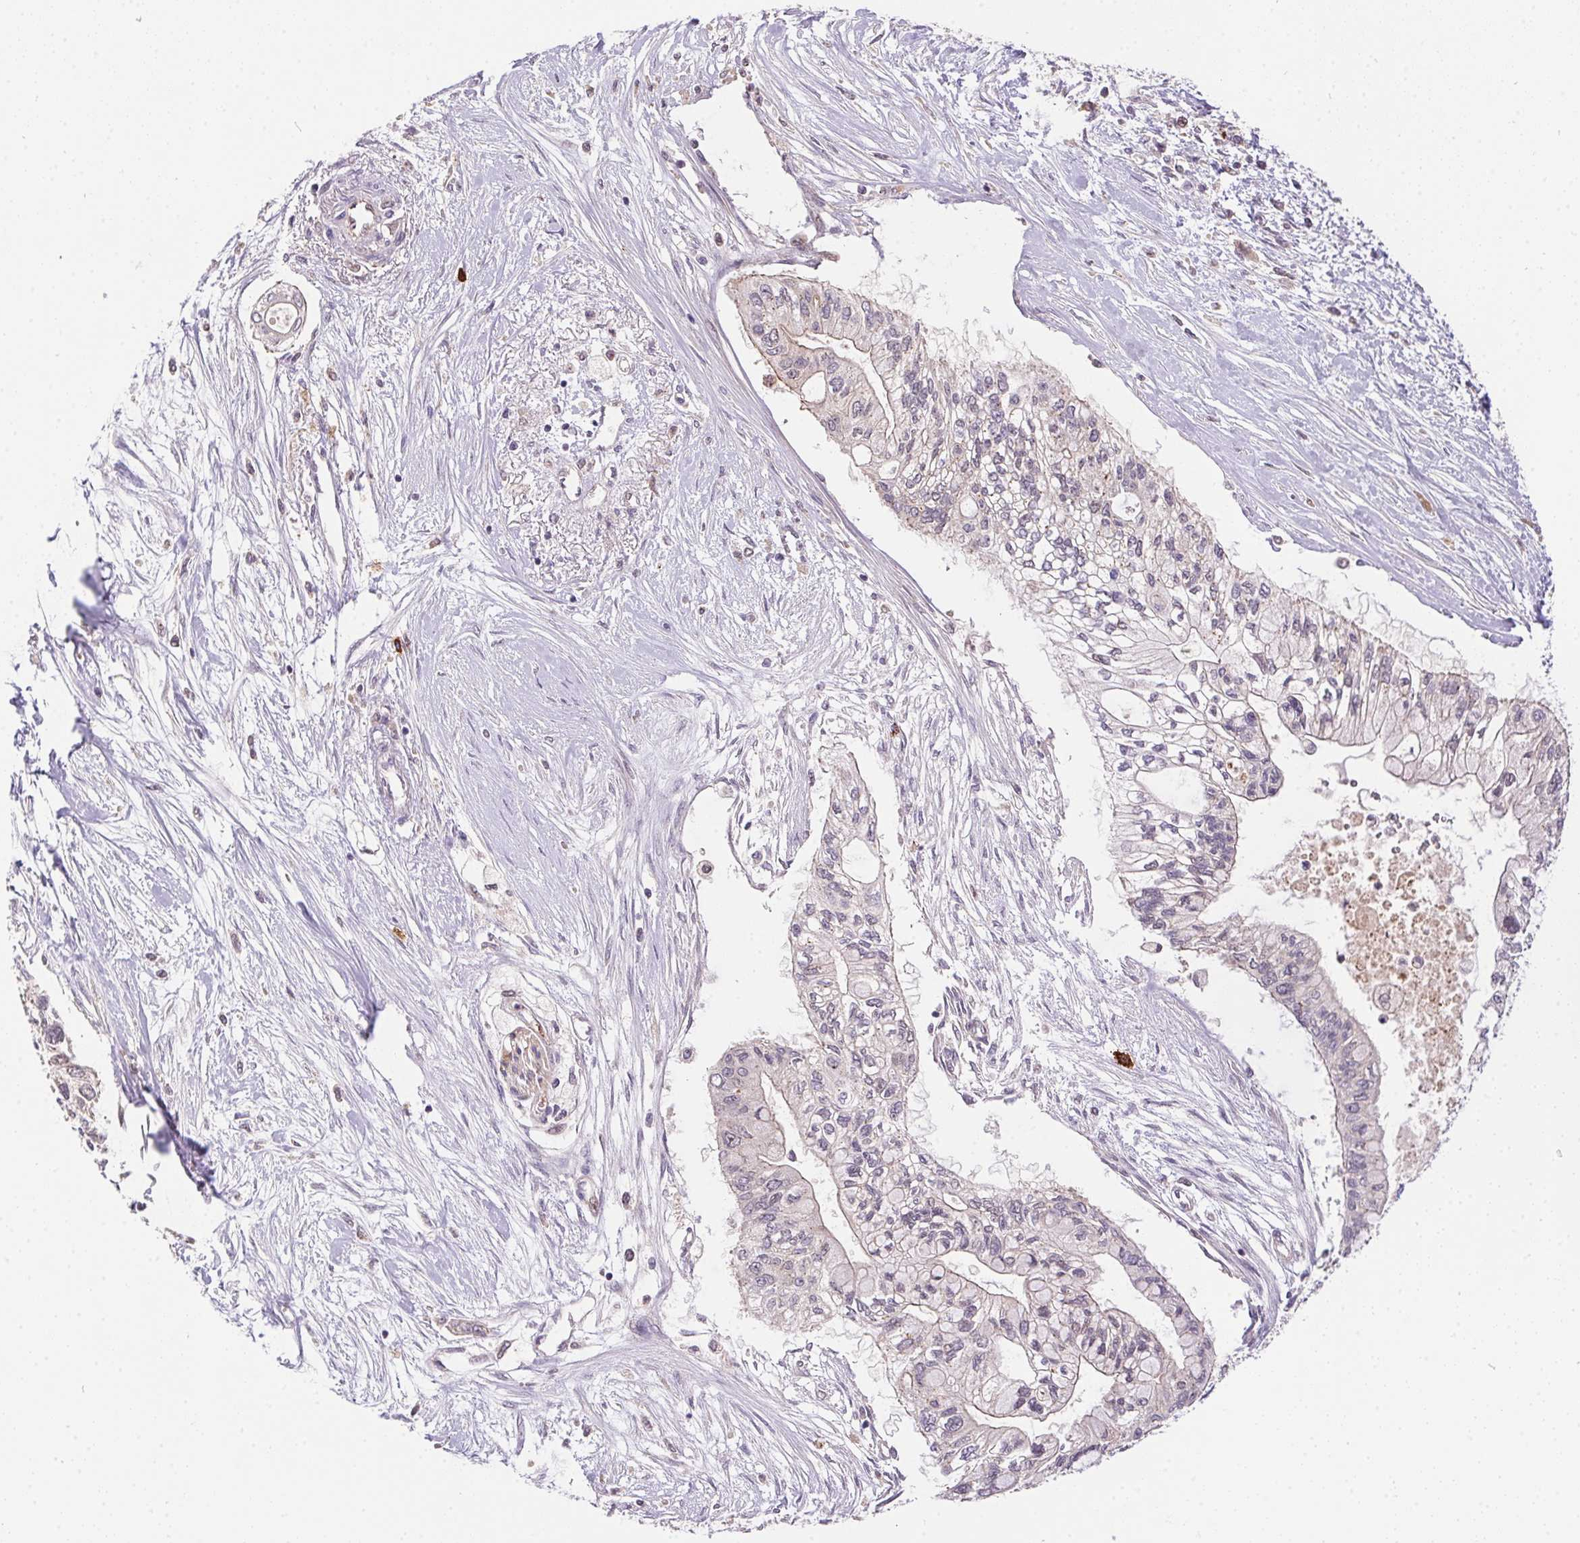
{"staining": {"intensity": "negative", "quantity": "none", "location": "none"}, "tissue": "pancreatic cancer", "cell_type": "Tumor cells", "image_type": "cancer", "snomed": [{"axis": "morphology", "description": "Adenocarcinoma, NOS"}, {"axis": "topography", "description": "Pancreas"}], "caption": "Tumor cells show no significant staining in adenocarcinoma (pancreatic).", "gene": "NUDT16", "patient": {"sex": "female", "age": 77}}